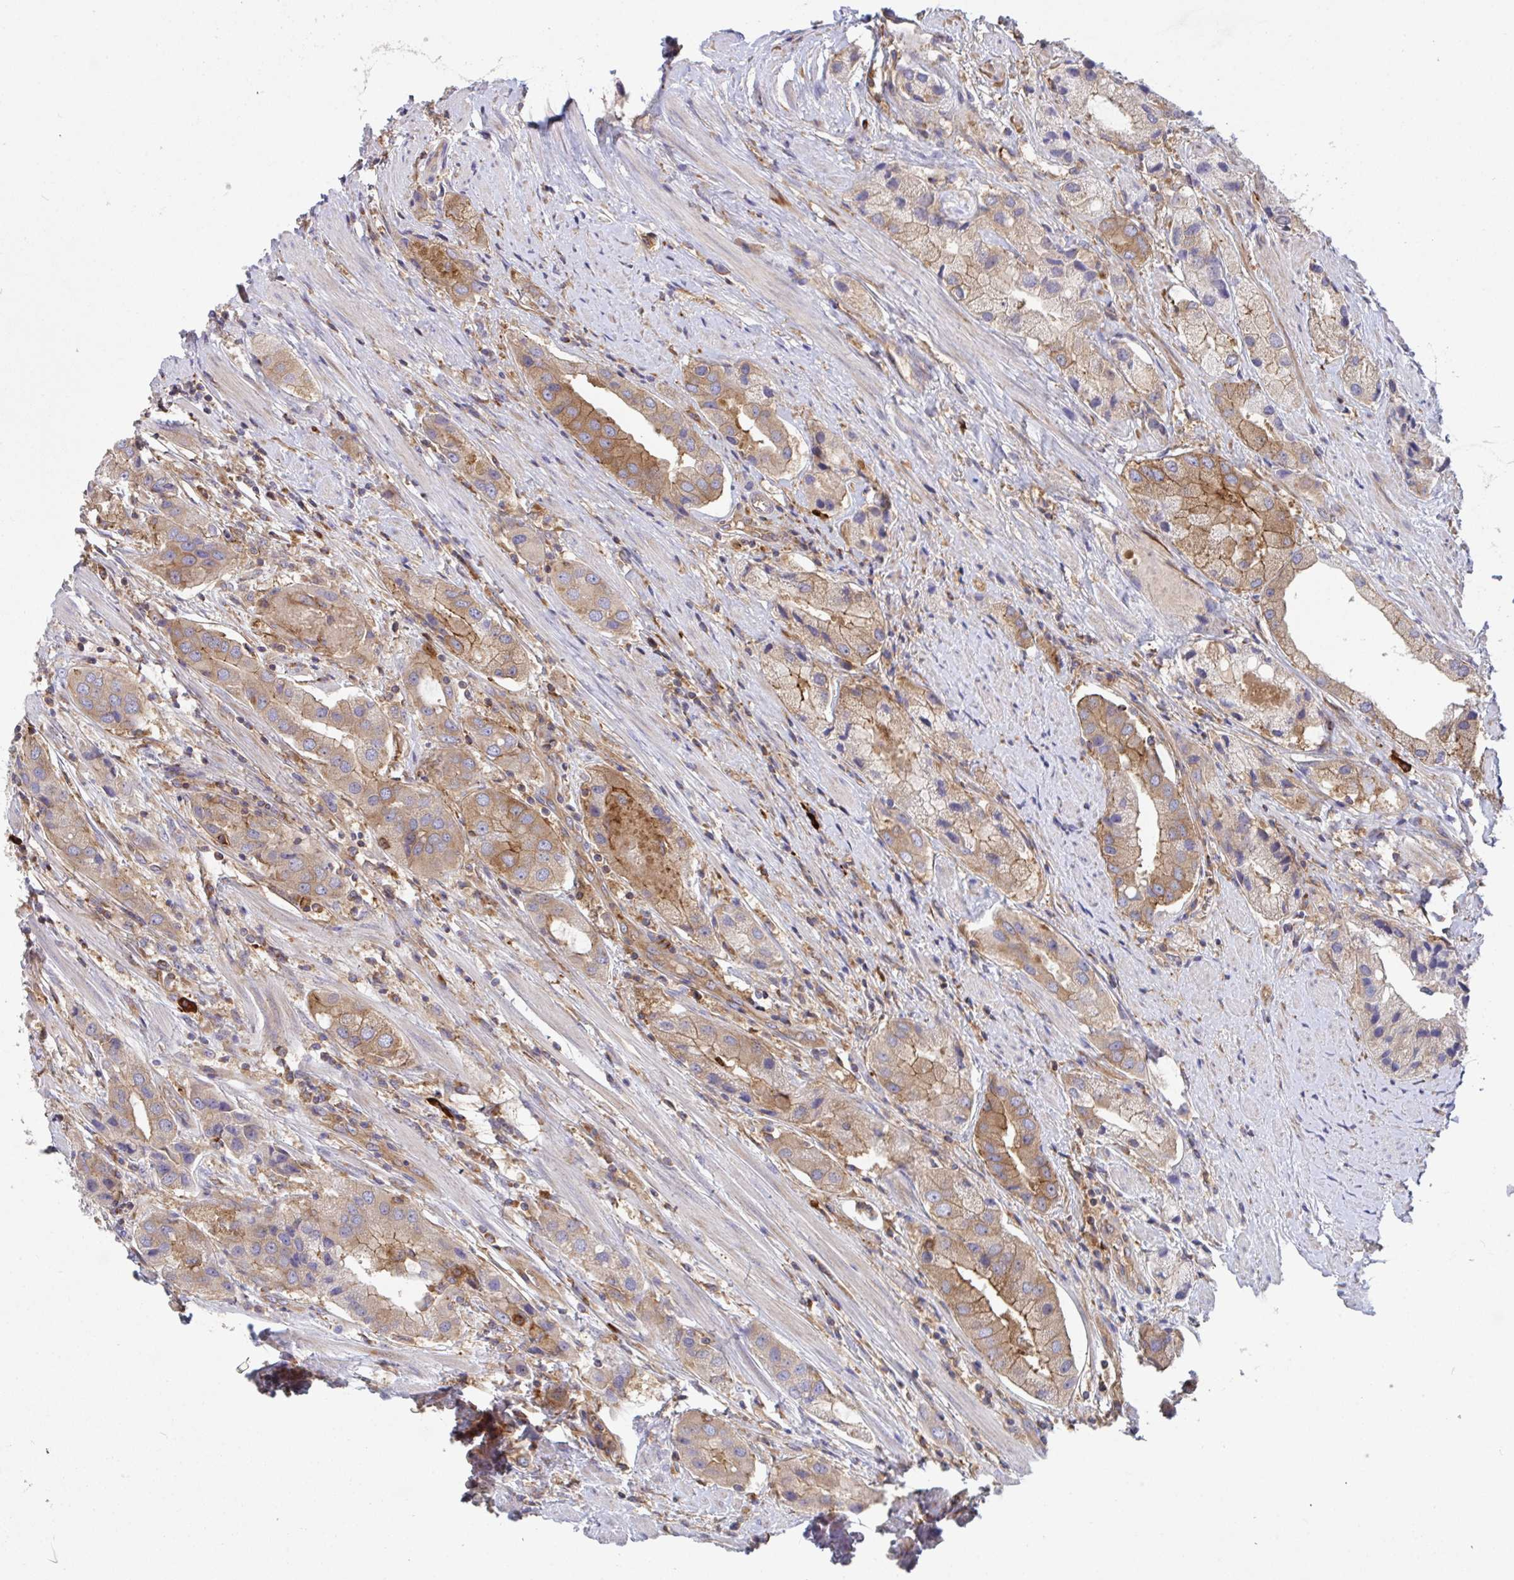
{"staining": {"intensity": "moderate", "quantity": "25%-75%", "location": "cytoplasmic/membranous"}, "tissue": "prostate cancer", "cell_type": "Tumor cells", "image_type": "cancer", "snomed": [{"axis": "morphology", "description": "Adenocarcinoma, Low grade"}, {"axis": "topography", "description": "Prostate"}], "caption": "Protein staining of prostate cancer (adenocarcinoma (low-grade)) tissue reveals moderate cytoplasmic/membranous expression in approximately 25%-75% of tumor cells. (Brightfield microscopy of DAB IHC at high magnification).", "gene": "YARS2", "patient": {"sex": "male", "age": 69}}